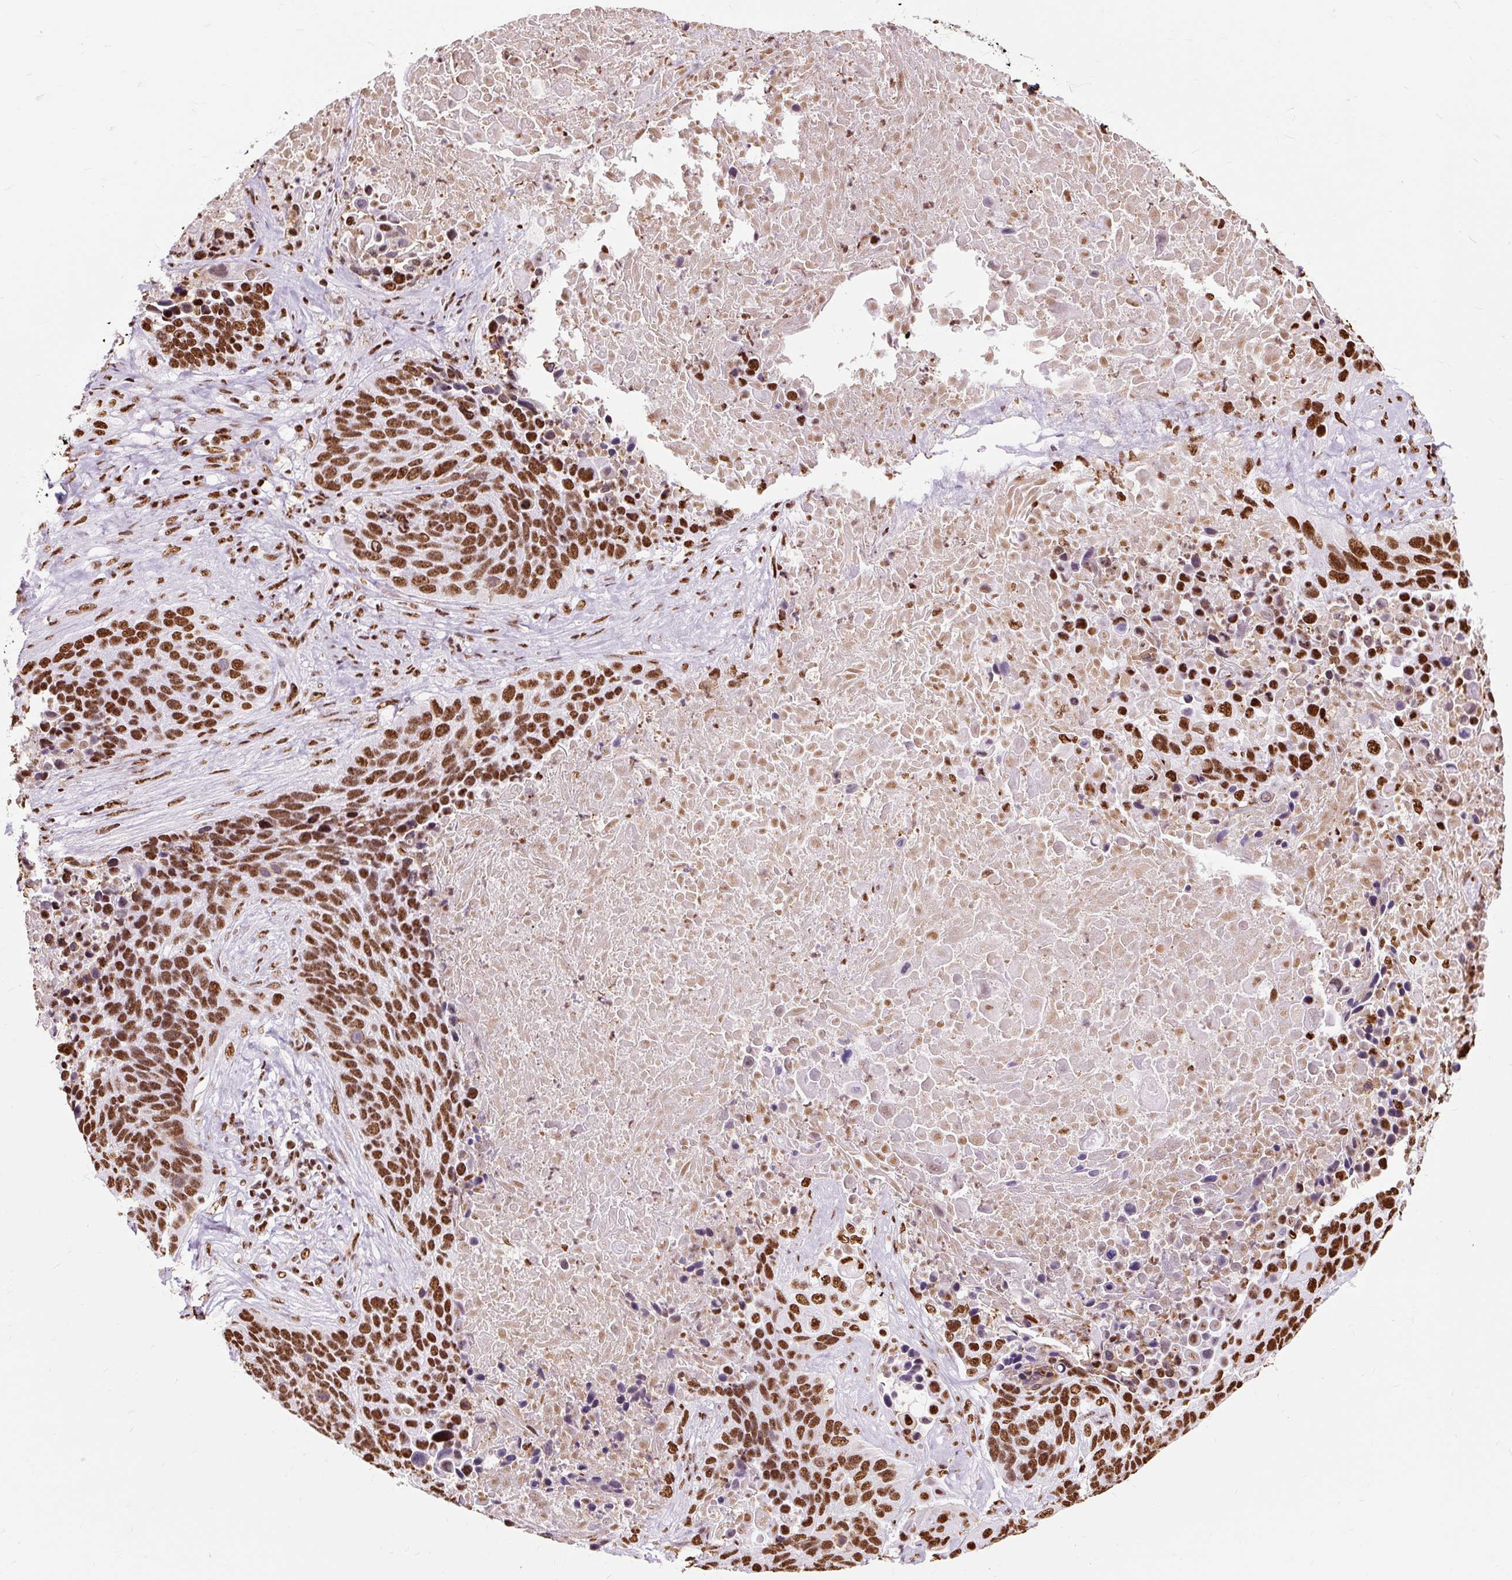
{"staining": {"intensity": "strong", "quantity": ">75%", "location": "nuclear"}, "tissue": "lung cancer", "cell_type": "Tumor cells", "image_type": "cancer", "snomed": [{"axis": "morphology", "description": "Squamous cell carcinoma, NOS"}, {"axis": "topography", "description": "Lung"}], "caption": "Tumor cells show high levels of strong nuclear staining in about >75% of cells in human lung cancer. Nuclei are stained in blue.", "gene": "XRCC6", "patient": {"sex": "male", "age": 66}}